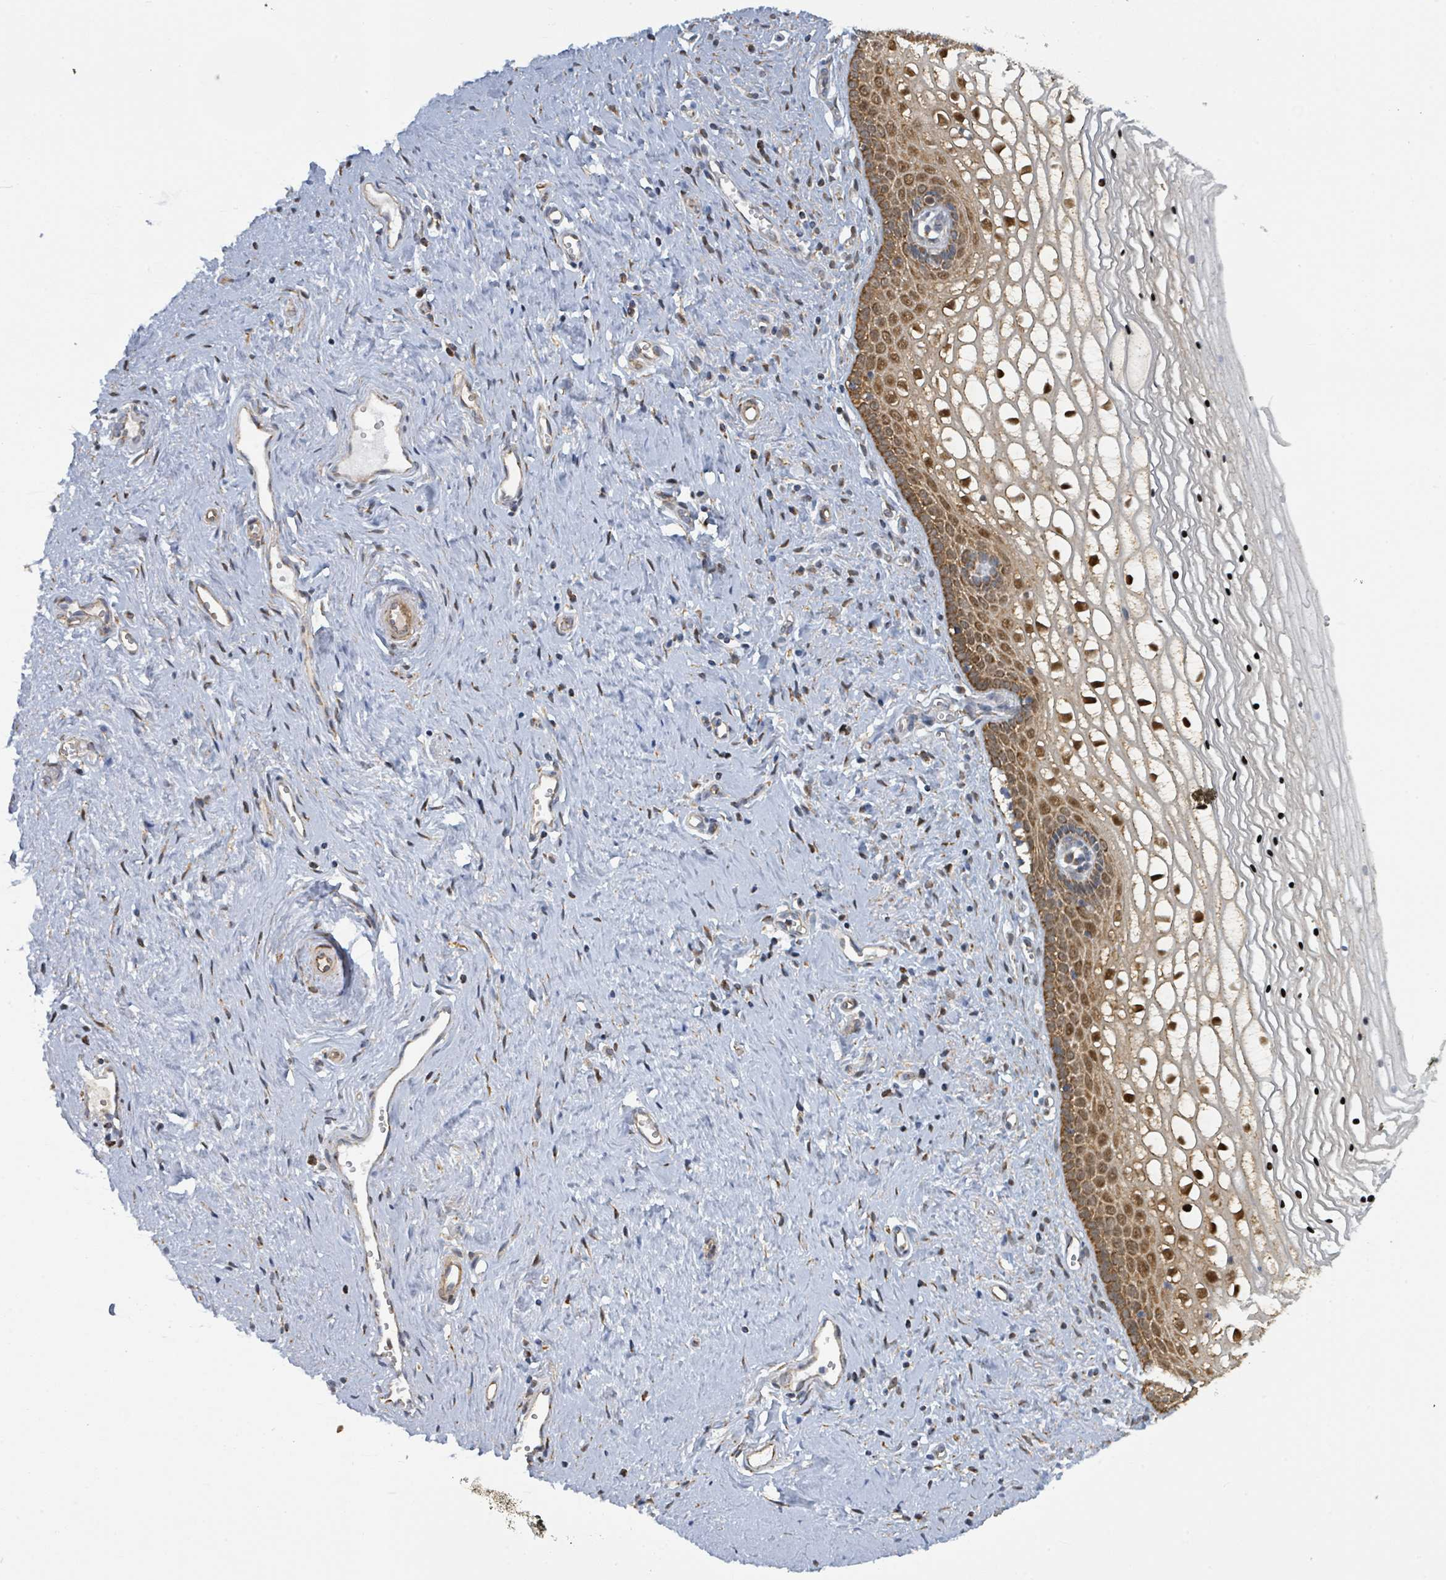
{"staining": {"intensity": "strong", "quantity": "25%-75%", "location": "cytoplasmic/membranous,nuclear"}, "tissue": "vagina", "cell_type": "Squamous epithelial cells", "image_type": "normal", "snomed": [{"axis": "morphology", "description": "Normal tissue, NOS"}, {"axis": "topography", "description": "Vagina"}], "caption": "An IHC image of normal tissue is shown. Protein staining in brown labels strong cytoplasmic/membranous,nuclear positivity in vagina within squamous epithelial cells.", "gene": "PSMB7", "patient": {"sex": "female", "age": 59}}